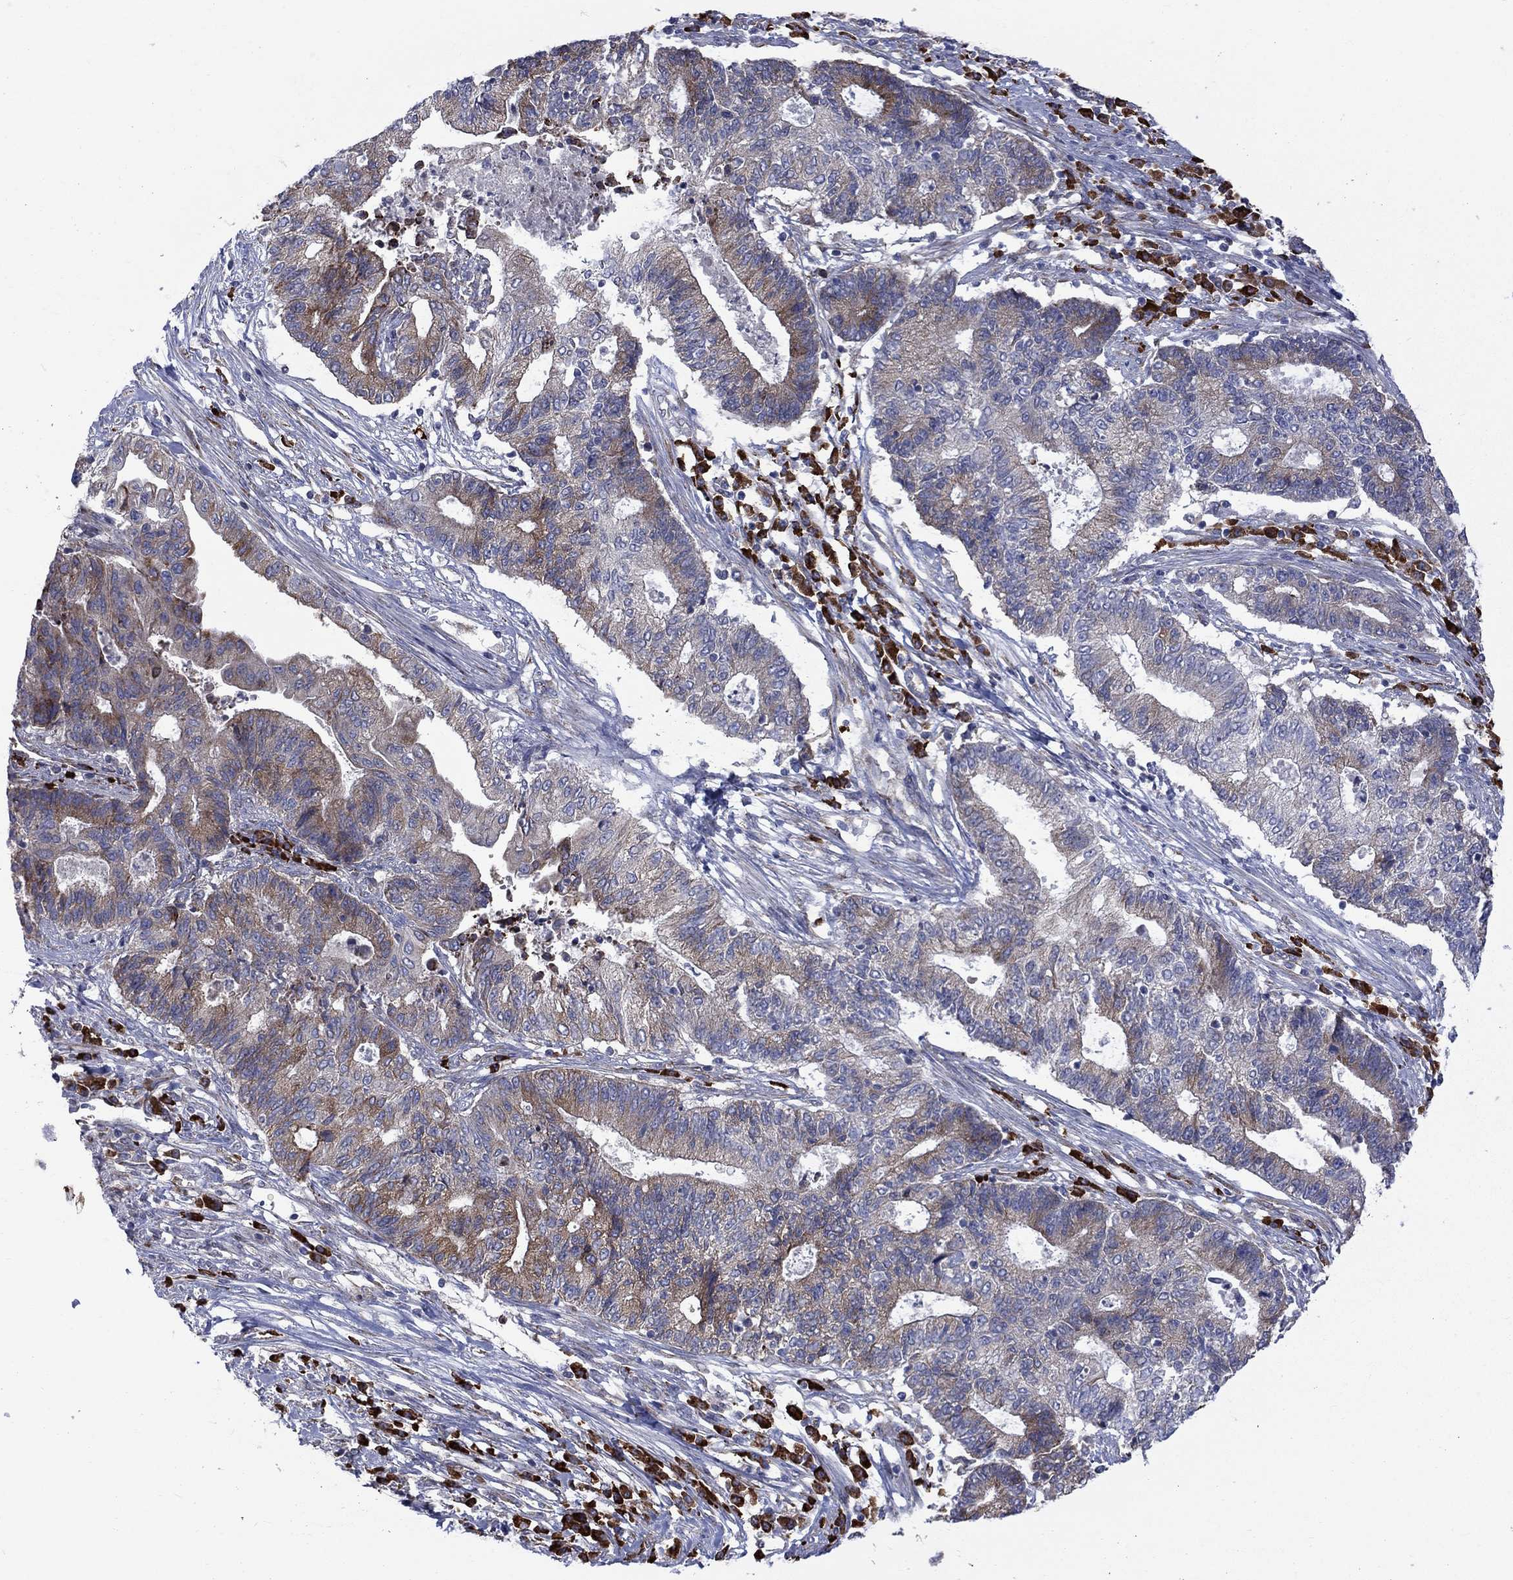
{"staining": {"intensity": "moderate", "quantity": "25%-75%", "location": "cytoplasmic/membranous"}, "tissue": "endometrial cancer", "cell_type": "Tumor cells", "image_type": "cancer", "snomed": [{"axis": "morphology", "description": "Adenocarcinoma, NOS"}, {"axis": "topography", "description": "Uterus"}, {"axis": "topography", "description": "Endometrium"}], "caption": "Protein analysis of endometrial adenocarcinoma tissue exhibits moderate cytoplasmic/membranous positivity in about 25%-75% of tumor cells.", "gene": "ASNS", "patient": {"sex": "female", "age": 54}}